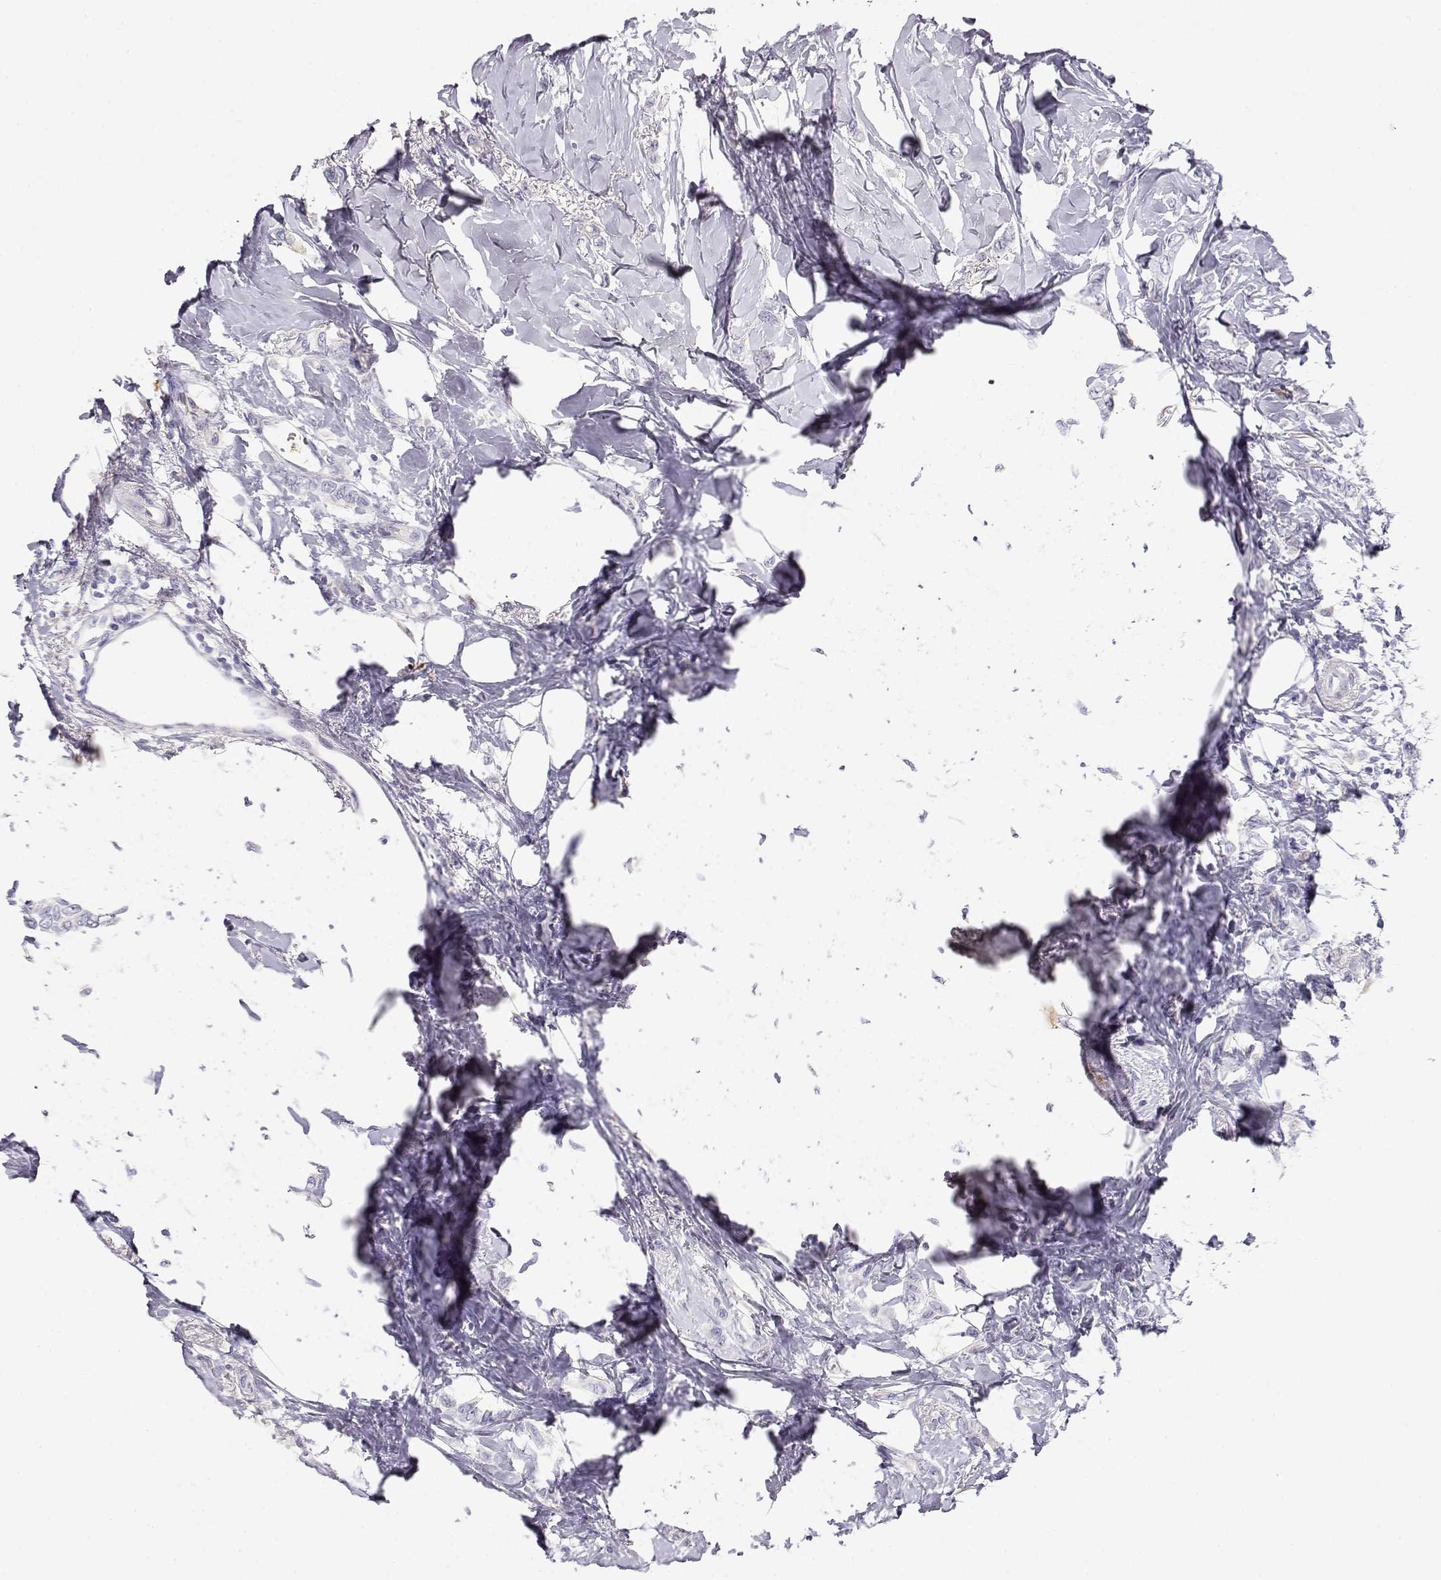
{"staining": {"intensity": "negative", "quantity": "none", "location": "none"}, "tissue": "breast cancer", "cell_type": "Tumor cells", "image_type": "cancer", "snomed": [{"axis": "morphology", "description": "Lobular carcinoma"}, {"axis": "topography", "description": "Breast"}], "caption": "The photomicrograph demonstrates no significant expression in tumor cells of breast lobular carcinoma.", "gene": "GPR174", "patient": {"sex": "female", "age": 66}}